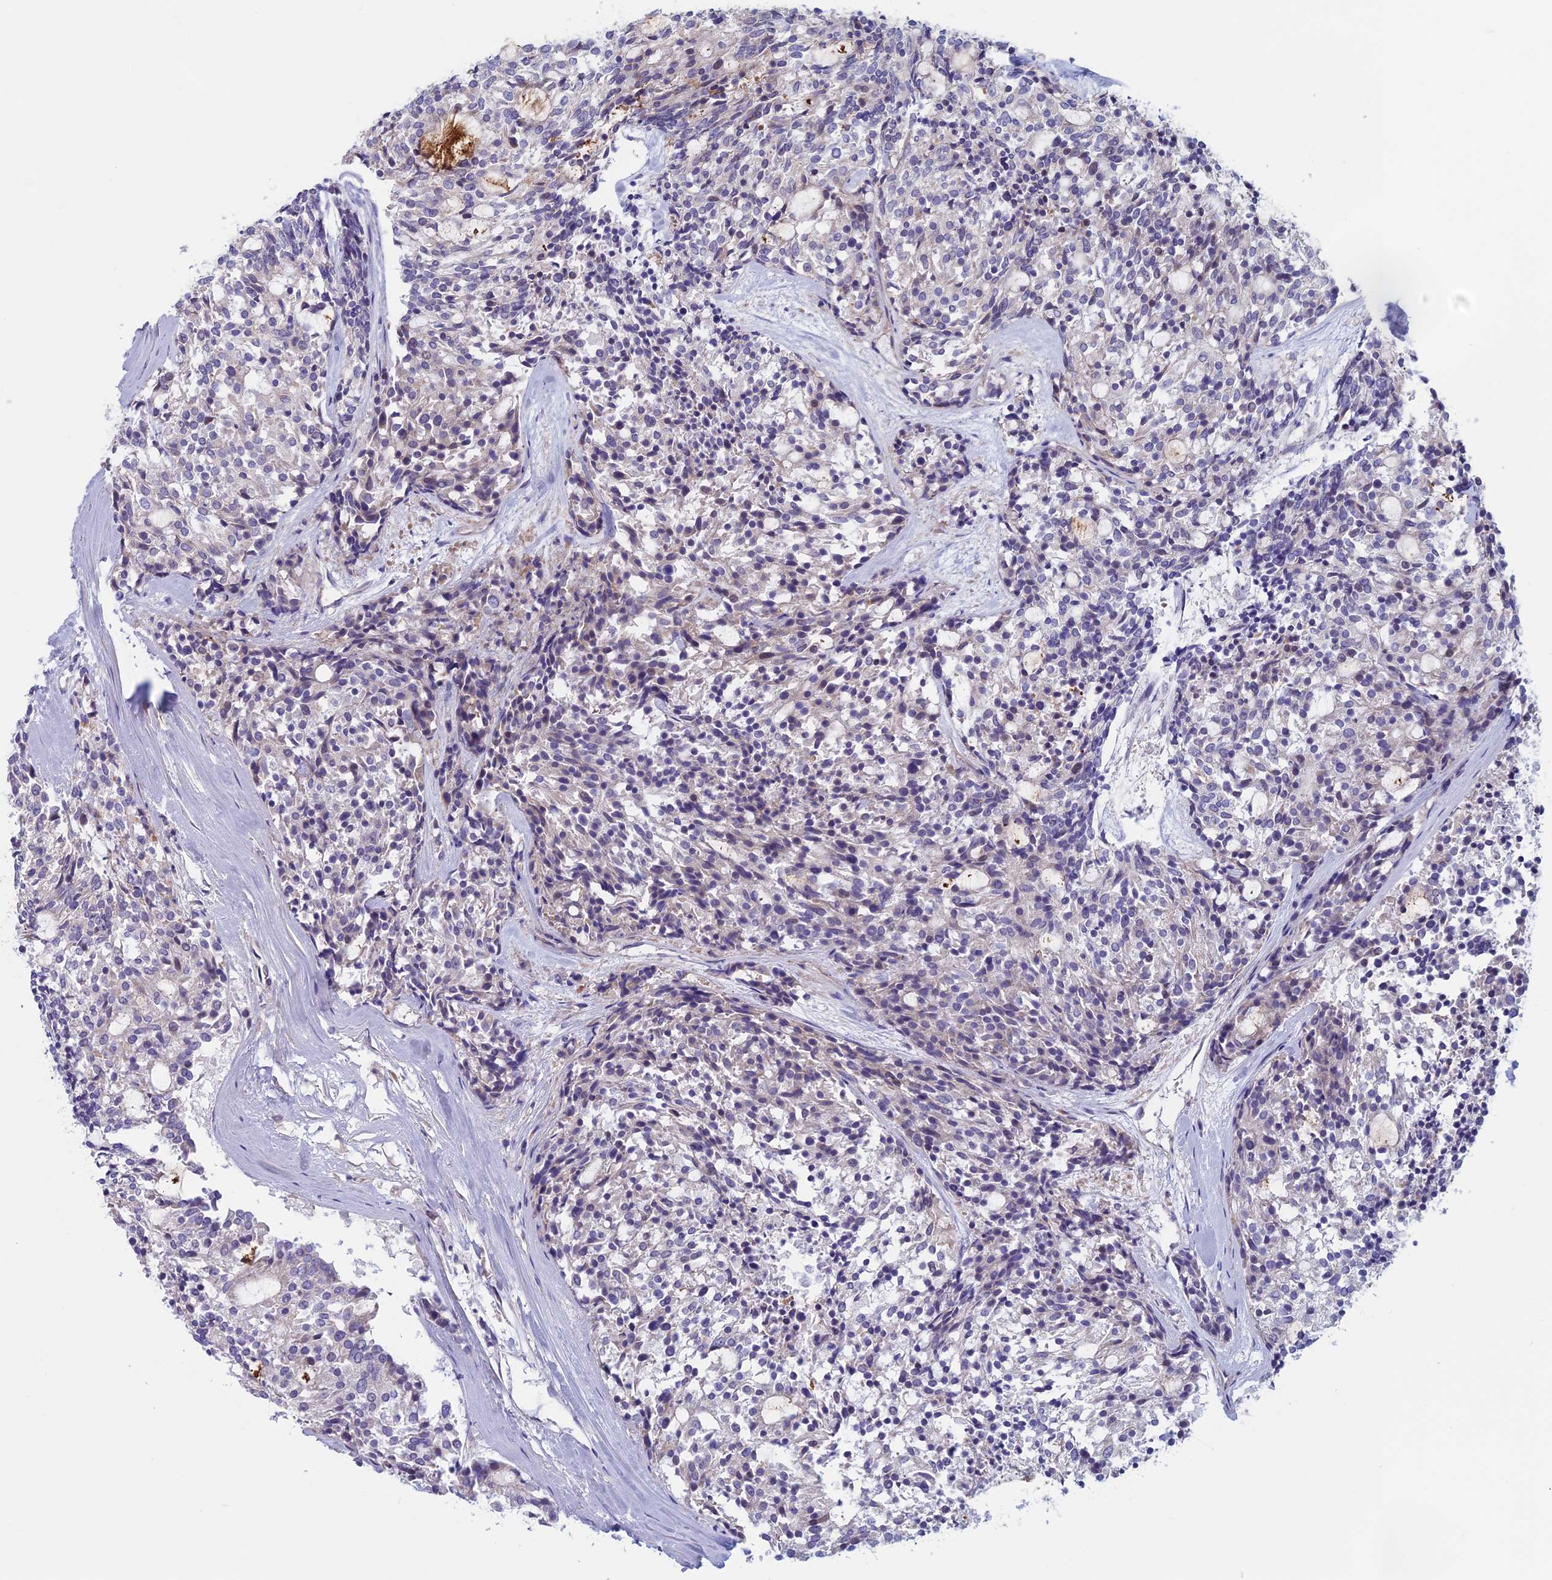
{"staining": {"intensity": "negative", "quantity": "none", "location": "none"}, "tissue": "carcinoid", "cell_type": "Tumor cells", "image_type": "cancer", "snomed": [{"axis": "morphology", "description": "Carcinoid, malignant, NOS"}, {"axis": "topography", "description": "Pancreas"}], "caption": "A high-resolution micrograph shows immunohistochemistry (IHC) staining of malignant carcinoid, which exhibits no significant expression in tumor cells.", "gene": "CNOT6L", "patient": {"sex": "female", "age": 54}}